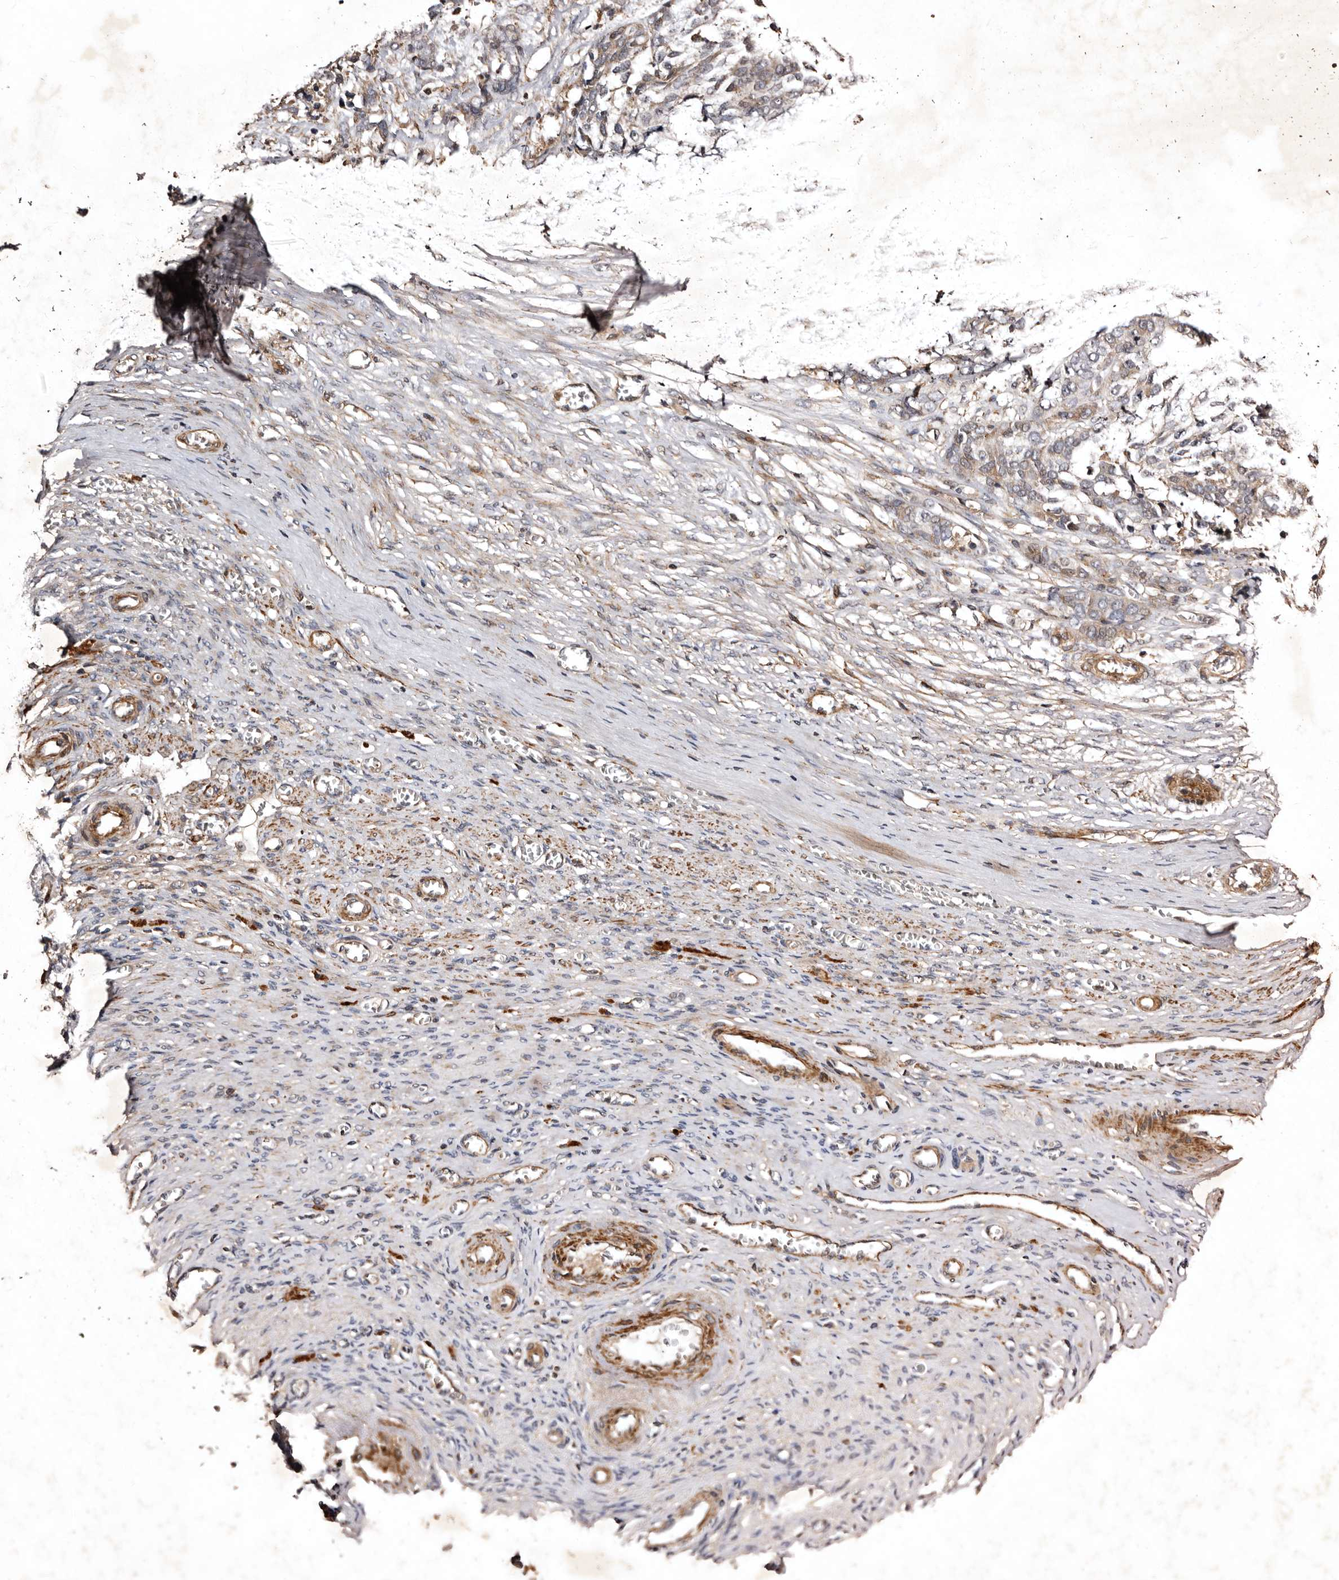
{"staining": {"intensity": "weak", "quantity": "<25%", "location": "cytoplasmic/membranous"}, "tissue": "ovarian cancer", "cell_type": "Tumor cells", "image_type": "cancer", "snomed": [{"axis": "morphology", "description": "Cystadenocarcinoma, serous, NOS"}, {"axis": "topography", "description": "Ovary"}], "caption": "There is no significant positivity in tumor cells of ovarian cancer (serous cystadenocarcinoma).", "gene": "PRKD3", "patient": {"sex": "female", "age": 44}}